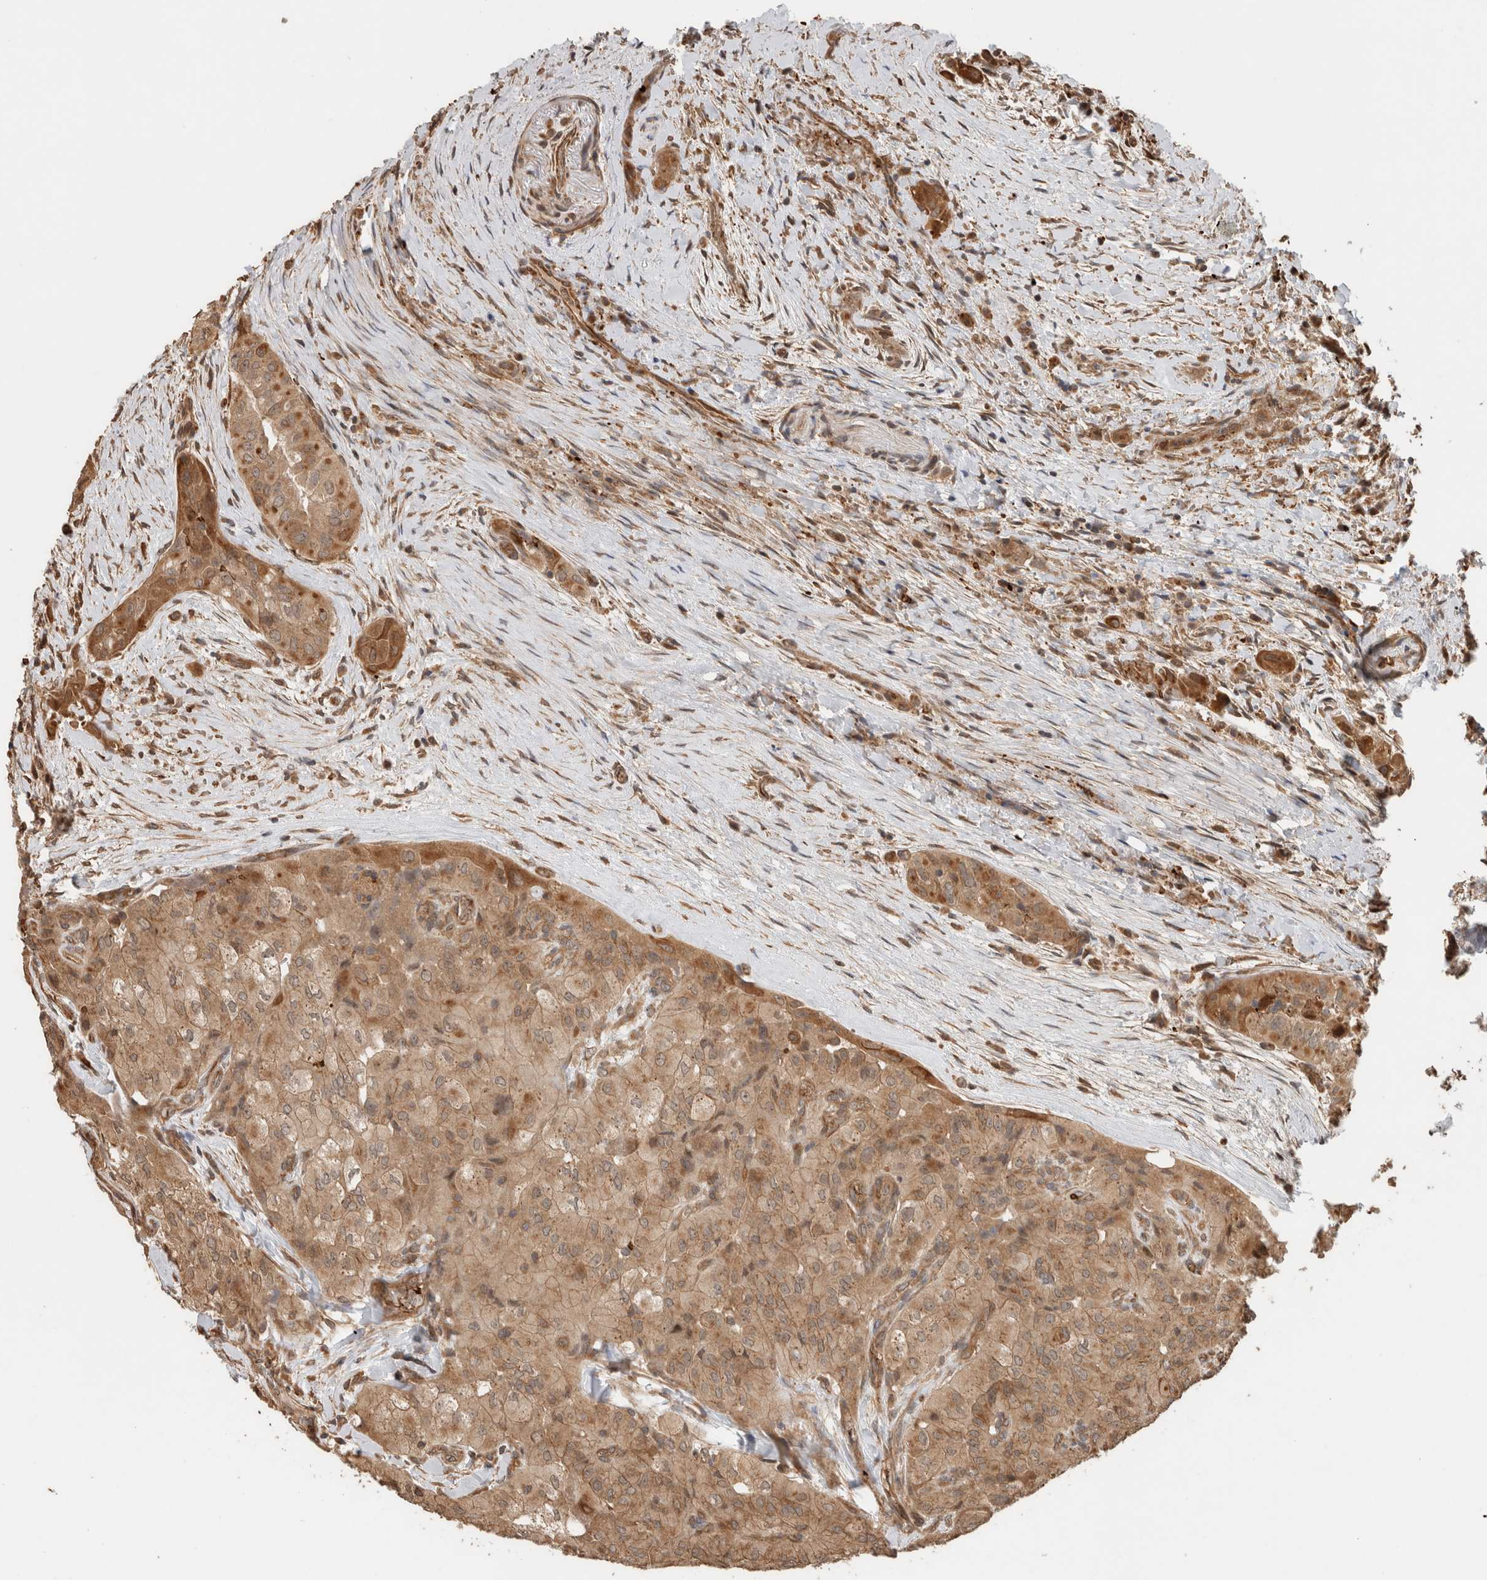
{"staining": {"intensity": "moderate", "quantity": ">75%", "location": "cytoplasmic/membranous"}, "tissue": "thyroid cancer", "cell_type": "Tumor cells", "image_type": "cancer", "snomed": [{"axis": "morphology", "description": "Papillary adenocarcinoma, NOS"}, {"axis": "topography", "description": "Thyroid gland"}], "caption": "IHC (DAB) staining of human thyroid cancer (papillary adenocarcinoma) displays moderate cytoplasmic/membranous protein positivity in about >75% of tumor cells. The protein of interest is shown in brown color, while the nuclei are stained blue.", "gene": "OTUD6B", "patient": {"sex": "female", "age": 59}}